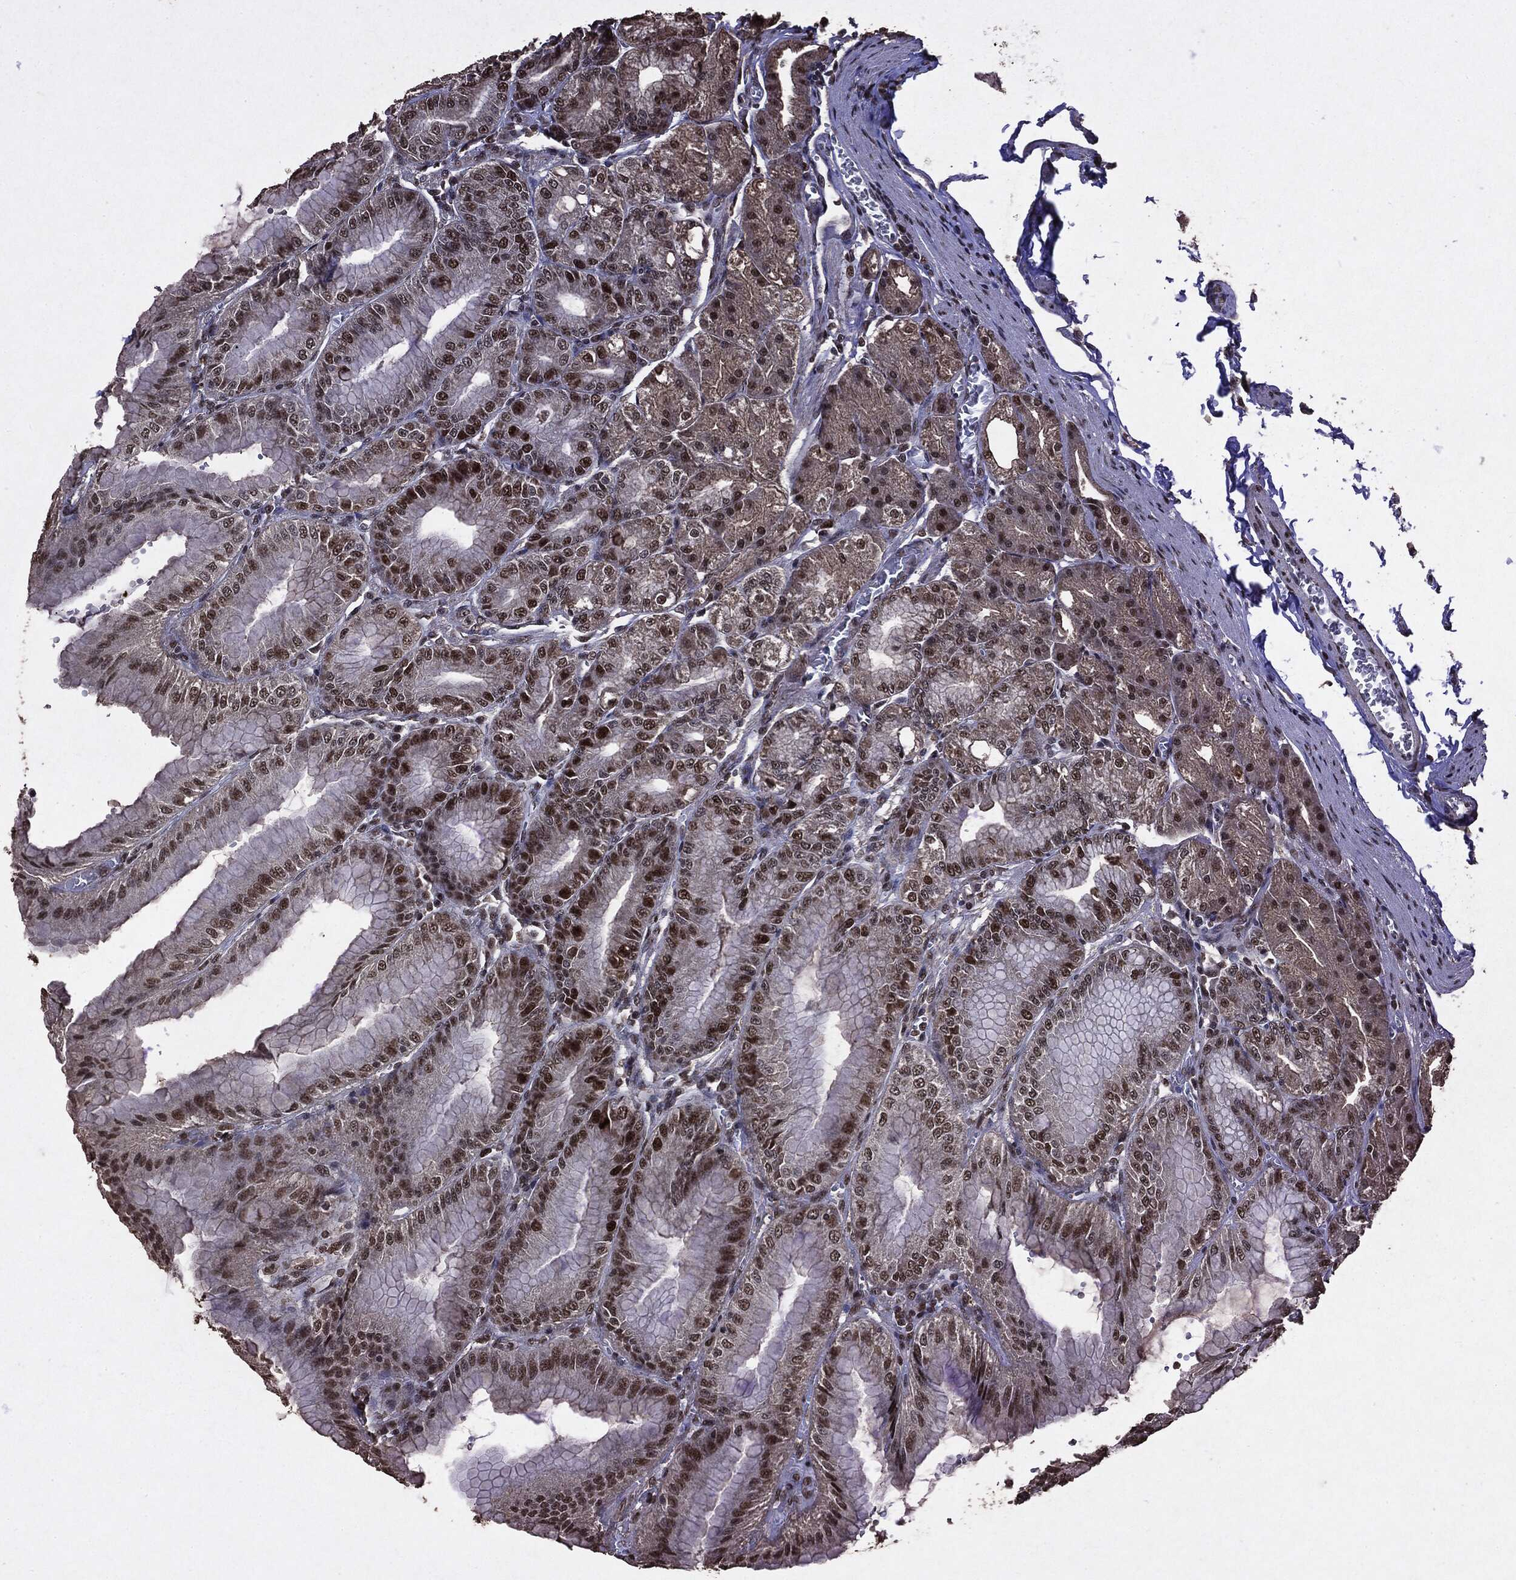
{"staining": {"intensity": "moderate", "quantity": "25%-75%", "location": "nuclear"}, "tissue": "stomach", "cell_type": "Glandular cells", "image_type": "normal", "snomed": [{"axis": "morphology", "description": "Normal tissue, NOS"}, {"axis": "topography", "description": "Stomach"}], "caption": "Stomach was stained to show a protein in brown. There is medium levels of moderate nuclear staining in approximately 25%-75% of glandular cells. The protein of interest is shown in brown color, while the nuclei are stained blue.", "gene": "RAD18", "patient": {"sex": "male", "age": 71}}